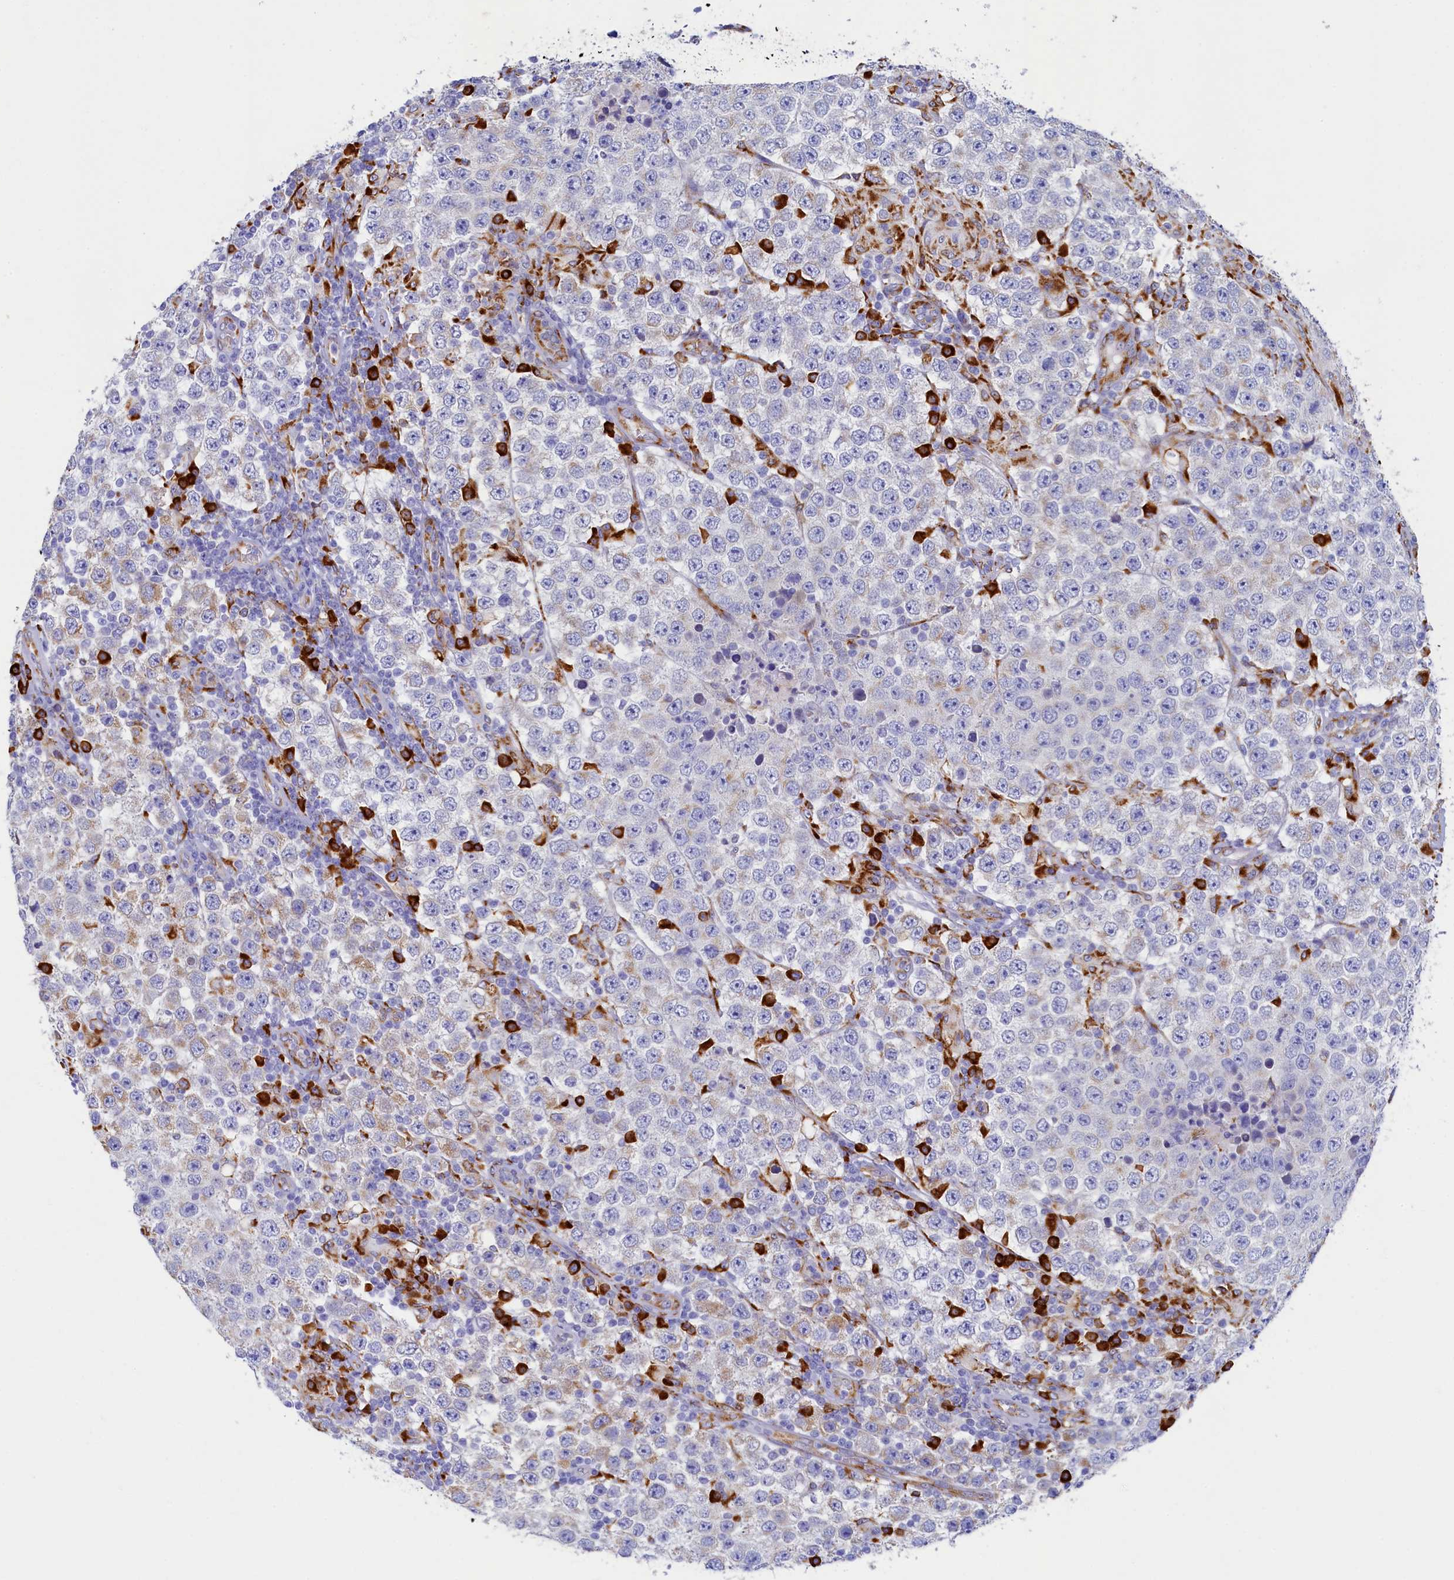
{"staining": {"intensity": "weak", "quantity": "<25%", "location": "cytoplasmic/membranous"}, "tissue": "testis cancer", "cell_type": "Tumor cells", "image_type": "cancer", "snomed": [{"axis": "morphology", "description": "Normal tissue, NOS"}, {"axis": "morphology", "description": "Urothelial carcinoma, High grade"}, {"axis": "morphology", "description": "Seminoma, NOS"}, {"axis": "morphology", "description": "Carcinoma, Embryonal, NOS"}, {"axis": "topography", "description": "Urinary bladder"}, {"axis": "topography", "description": "Testis"}], "caption": "High magnification brightfield microscopy of testis cancer (high-grade urothelial carcinoma) stained with DAB (3,3'-diaminobenzidine) (brown) and counterstained with hematoxylin (blue): tumor cells show no significant staining.", "gene": "TMEM18", "patient": {"sex": "male", "age": 41}}